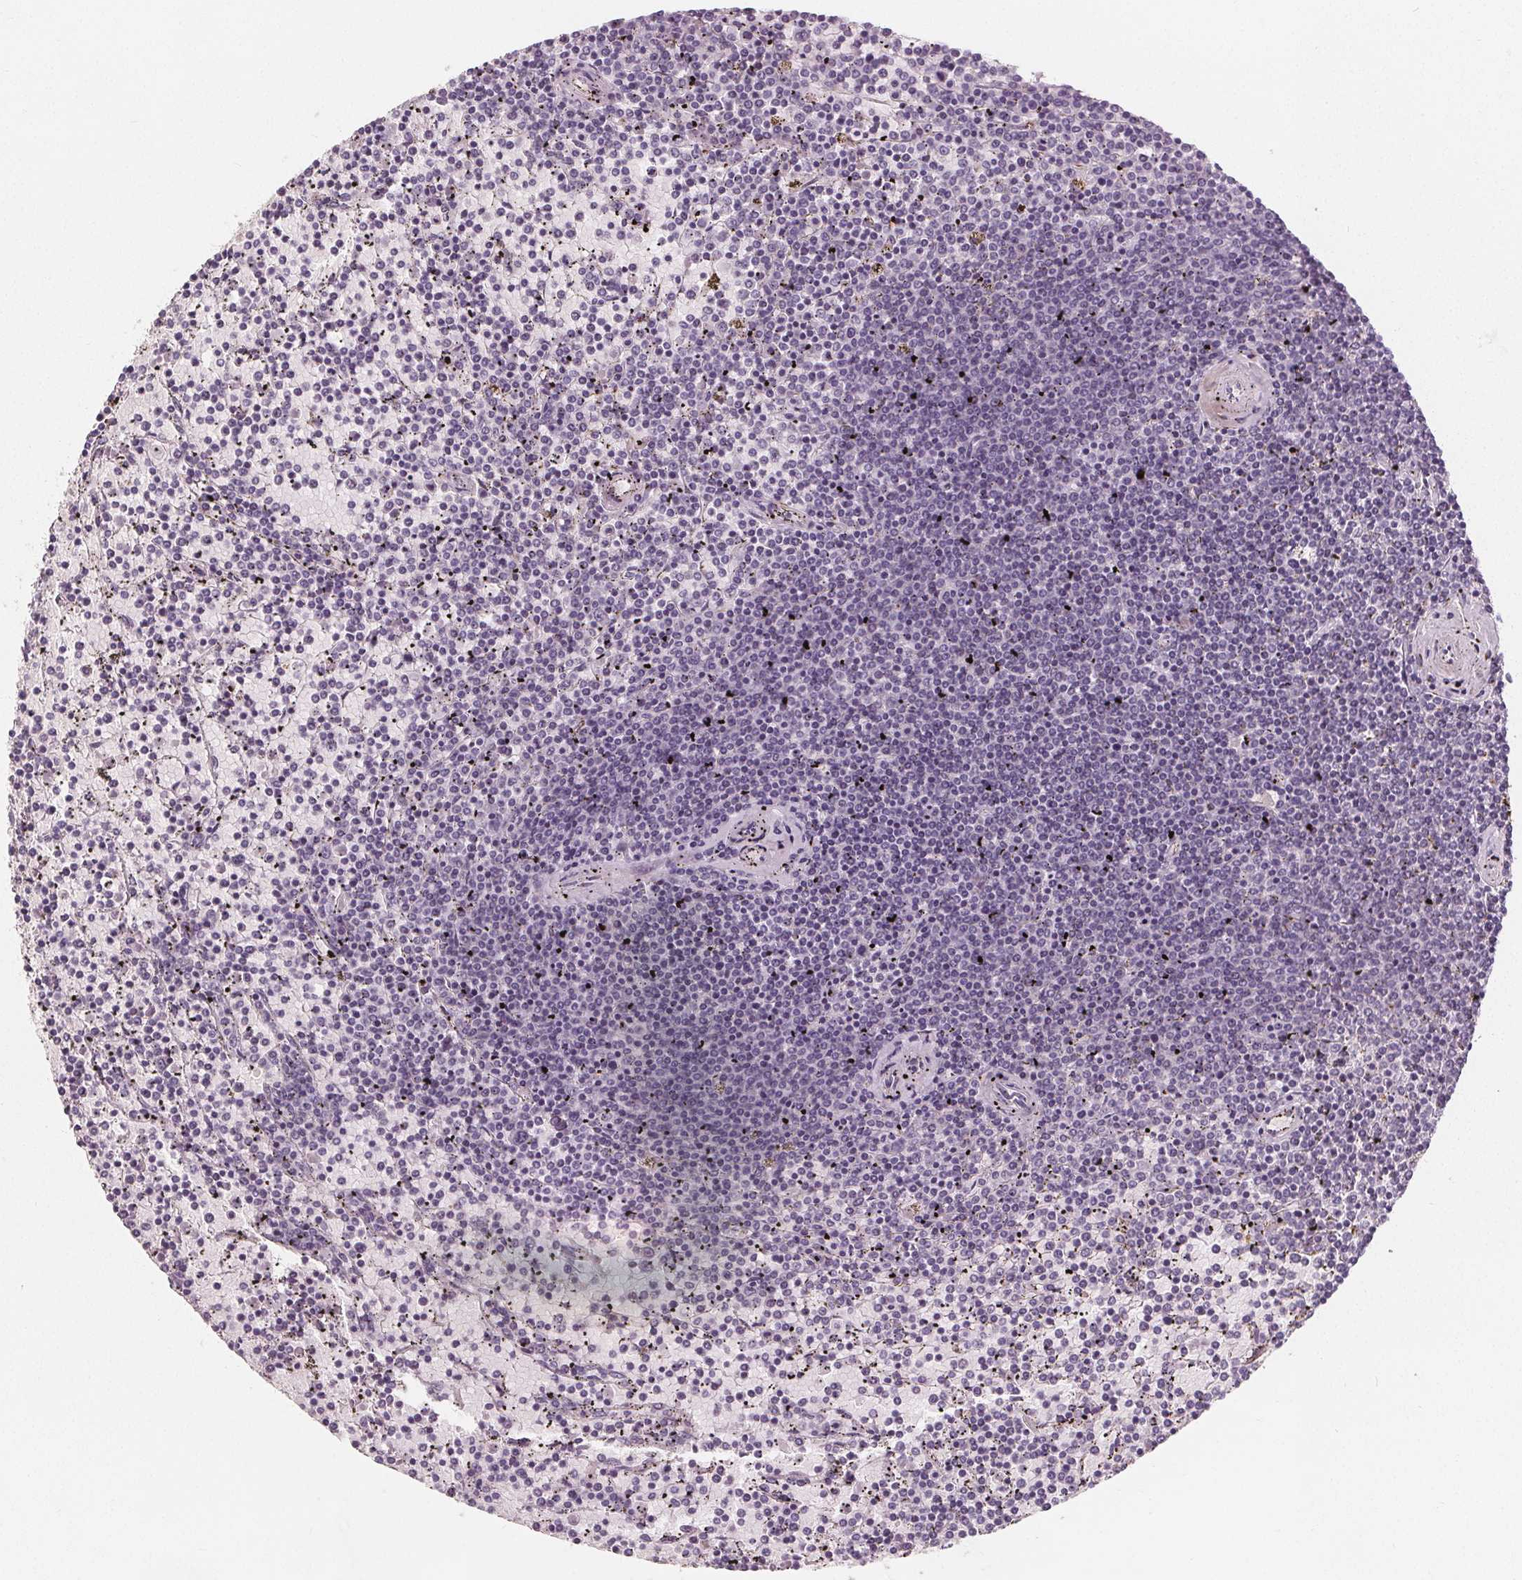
{"staining": {"intensity": "negative", "quantity": "none", "location": "none"}, "tissue": "lymphoma", "cell_type": "Tumor cells", "image_type": "cancer", "snomed": [{"axis": "morphology", "description": "Malignant lymphoma, non-Hodgkin's type, Low grade"}, {"axis": "topography", "description": "Spleen"}], "caption": "Immunohistochemistry of malignant lymphoma, non-Hodgkin's type (low-grade) exhibits no expression in tumor cells. The staining was performed using DAB (3,3'-diaminobenzidine) to visualize the protein expression in brown, while the nuclei were stained in blue with hematoxylin (Magnification: 20x).", "gene": "DBX2", "patient": {"sex": "female", "age": 77}}